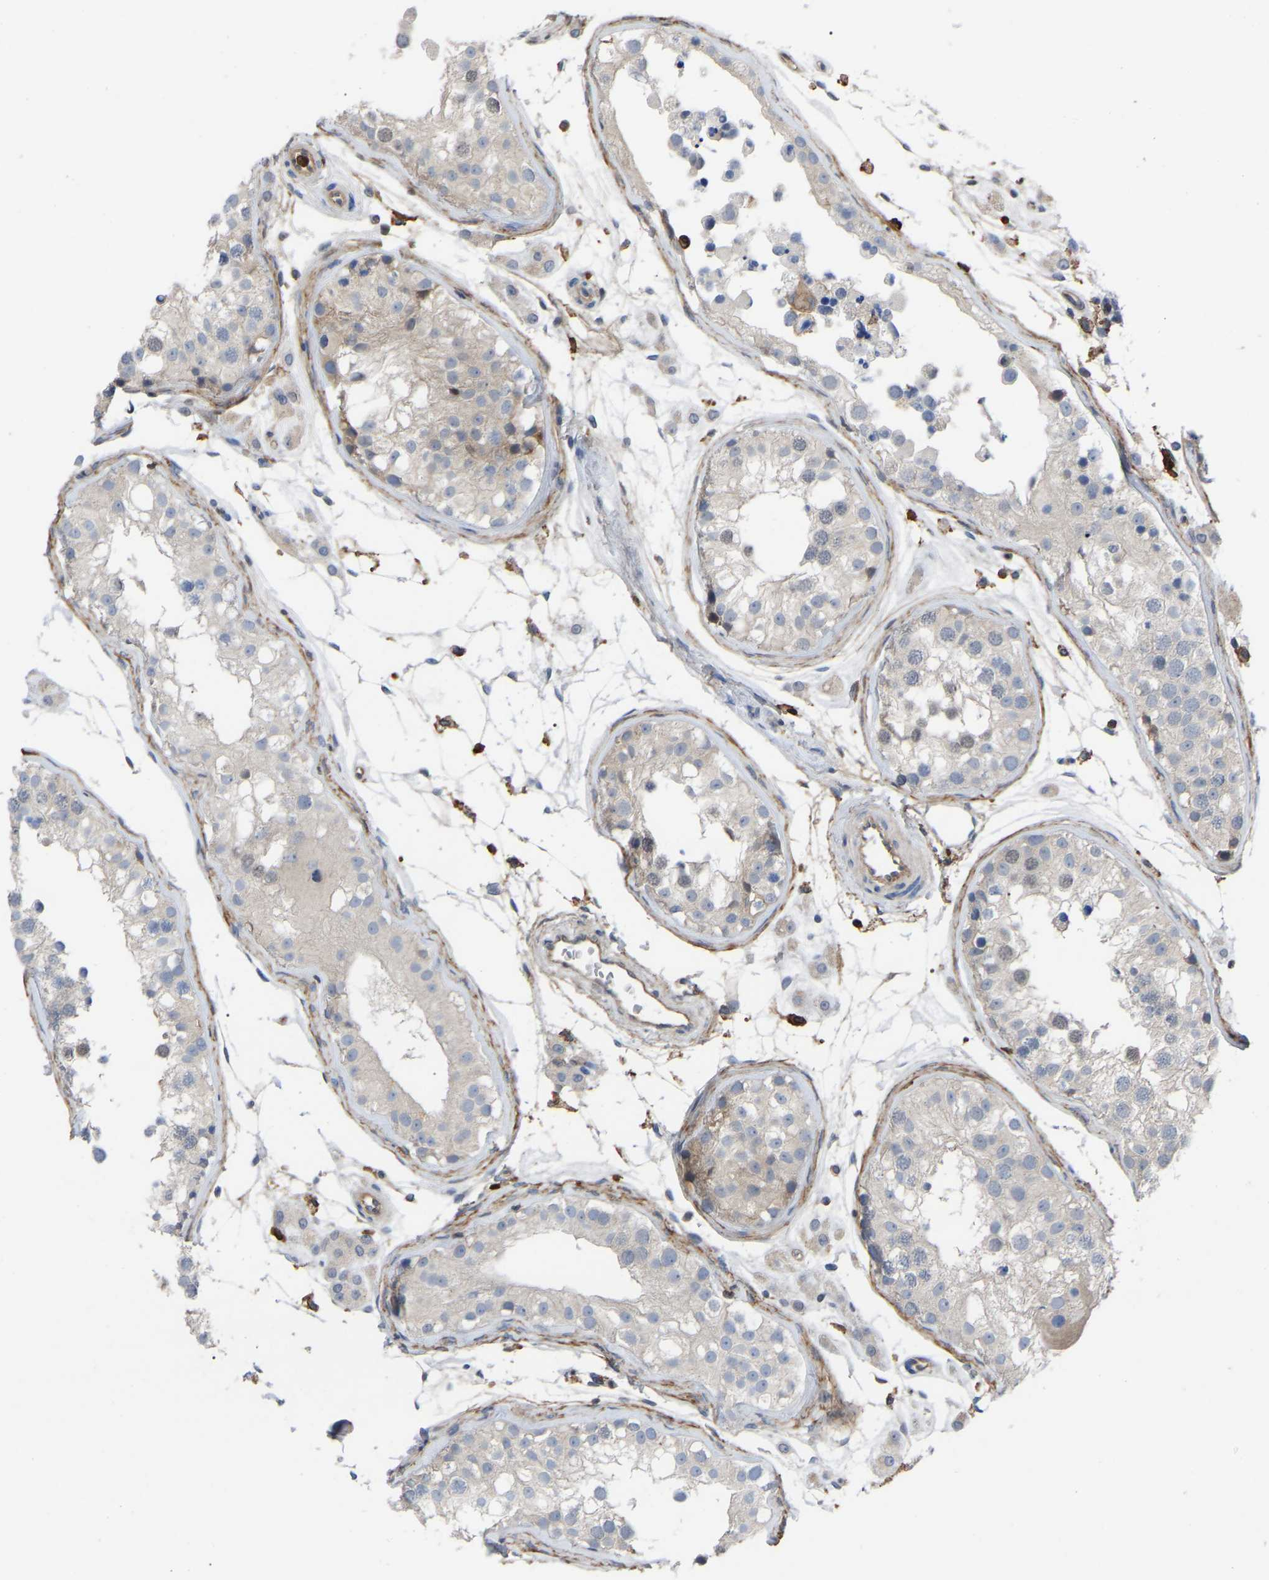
{"staining": {"intensity": "negative", "quantity": "none", "location": "none"}, "tissue": "testis", "cell_type": "Cells in seminiferous ducts", "image_type": "normal", "snomed": [{"axis": "morphology", "description": "Normal tissue, NOS"}, {"axis": "morphology", "description": "Adenocarcinoma, metastatic, NOS"}, {"axis": "topography", "description": "Testis"}], "caption": "IHC image of unremarkable human testis stained for a protein (brown), which reveals no expression in cells in seminiferous ducts.", "gene": "CIT", "patient": {"sex": "male", "age": 26}}